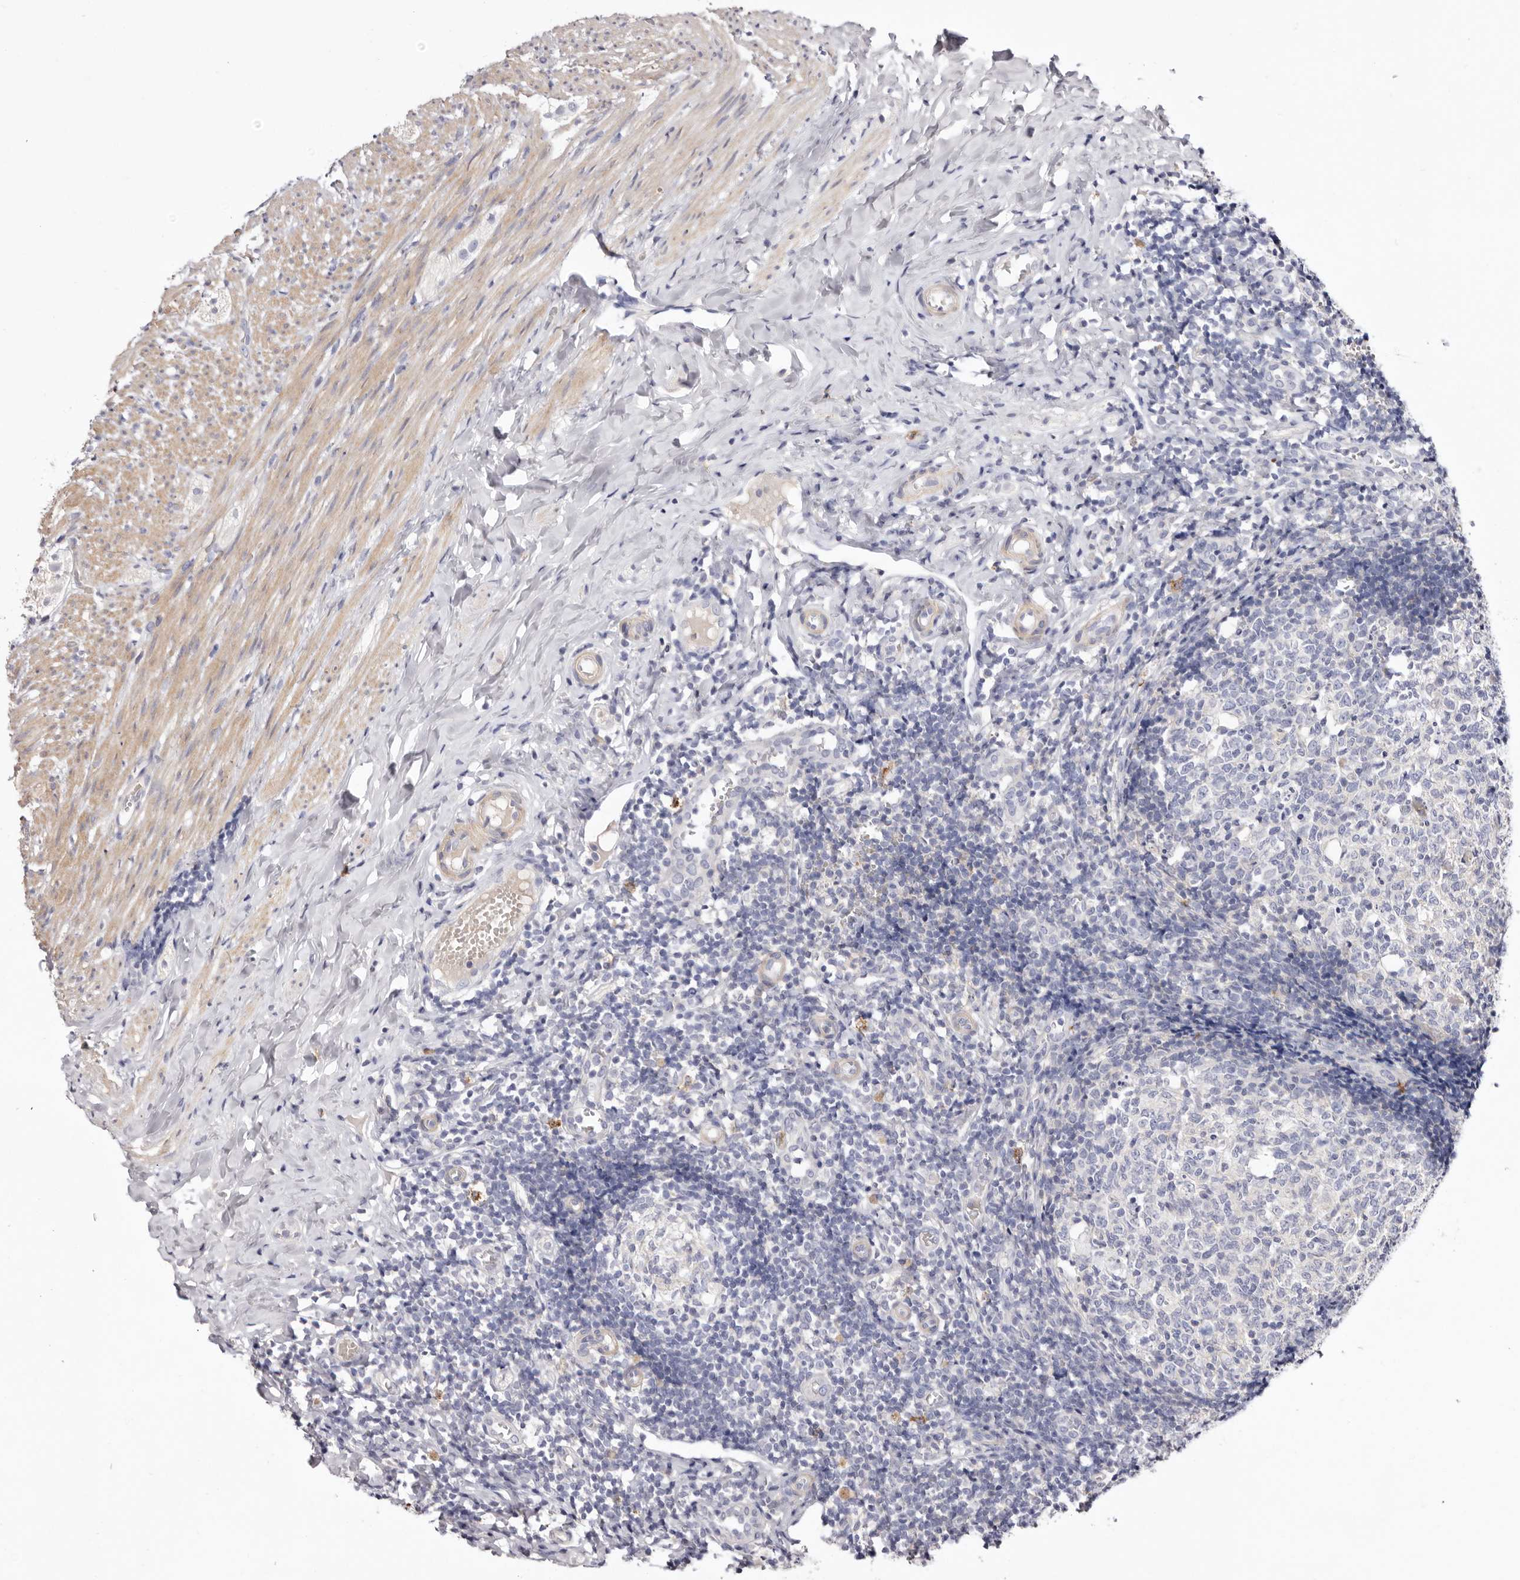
{"staining": {"intensity": "negative", "quantity": "none", "location": "none"}, "tissue": "appendix", "cell_type": "Glandular cells", "image_type": "normal", "snomed": [{"axis": "morphology", "description": "Normal tissue, NOS"}, {"axis": "topography", "description": "Appendix"}], "caption": "A micrograph of appendix stained for a protein displays no brown staining in glandular cells. Nuclei are stained in blue.", "gene": "S1PR5", "patient": {"sex": "male", "age": 8}}